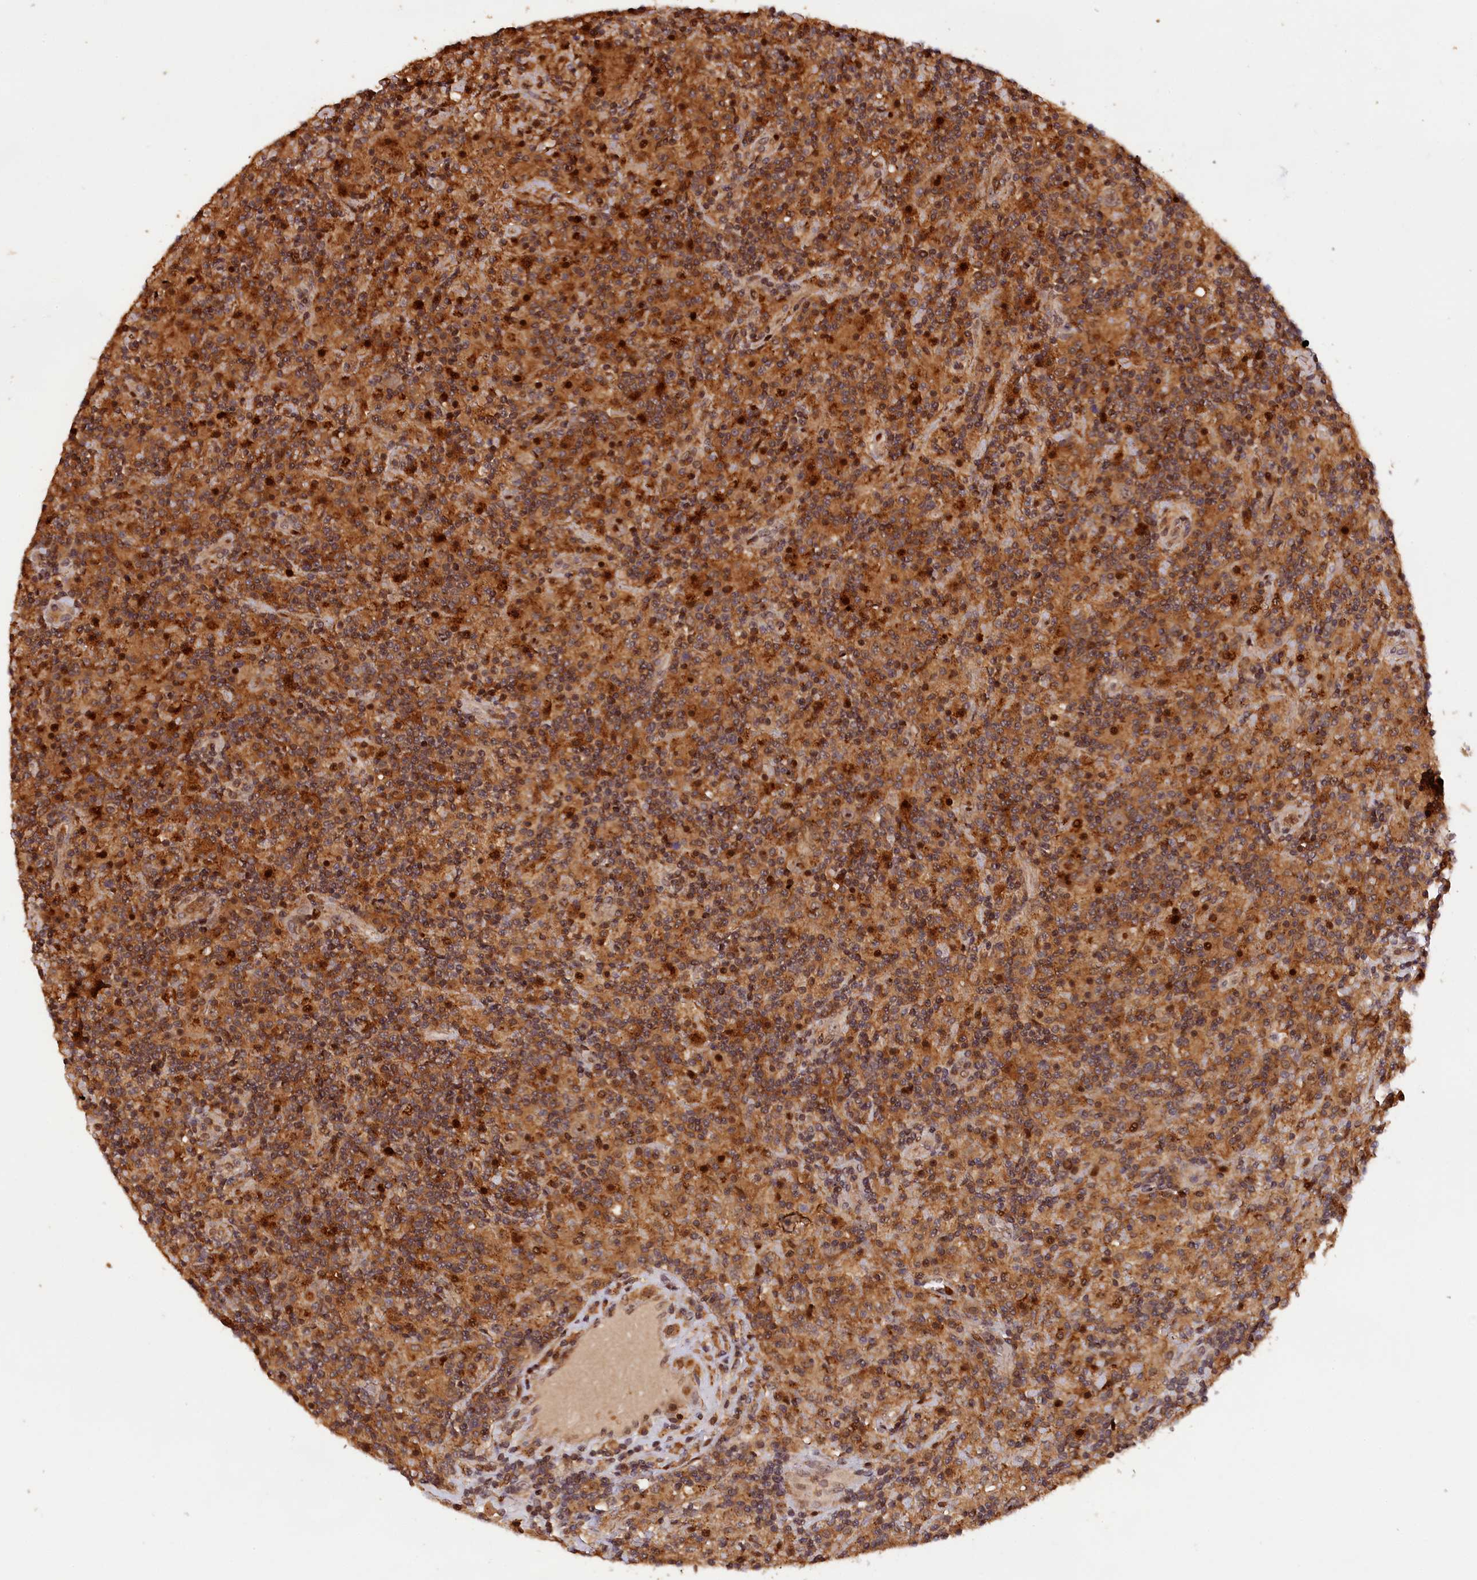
{"staining": {"intensity": "moderate", "quantity": ">75%", "location": "cytoplasmic/membranous"}, "tissue": "lymphoma", "cell_type": "Tumor cells", "image_type": "cancer", "snomed": [{"axis": "morphology", "description": "Hodgkin's disease, NOS"}, {"axis": "topography", "description": "Lymph node"}], "caption": "Tumor cells show medium levels of moderate cytoplasmic/membranous staining in approximately >75% of cells in Hodgkin's disease.", "gene": "PHAF1", "patient": {"sex": "male", "age": 70}}